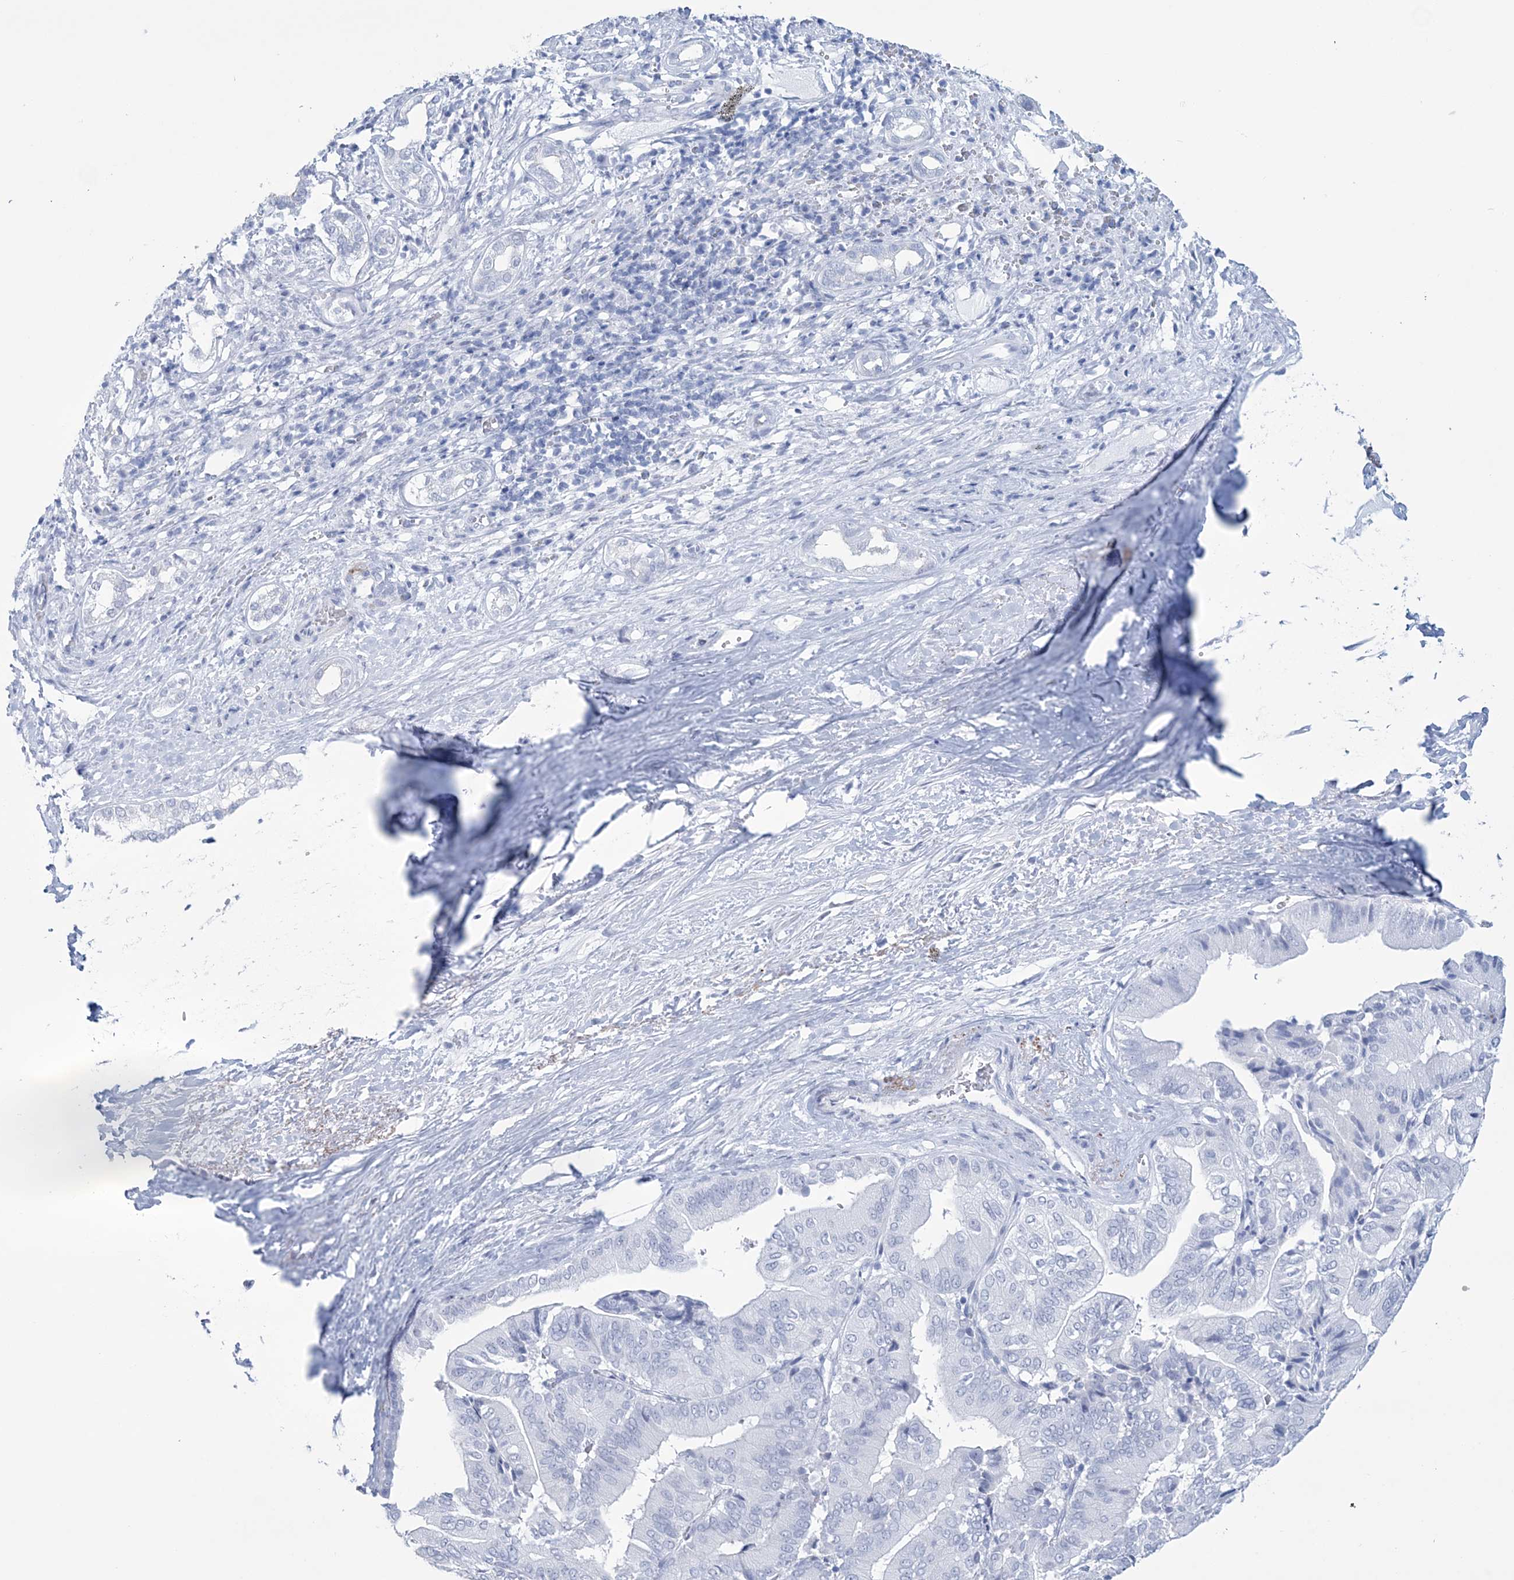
{"staining": {"intensity": "negative", "quantity": "none", "location": "none"}, "tissue": "liver cancer", "cell_type": "Tumor cells", "image_type": "cancer", "snomed": [{"axis": "morphology", "description": "Cholangiocarcinoma"}, {"axis": "topography", "description": "Liver"}], "caption": "Image shows no significant protein expression in tumor cells of liver cancer (cholangiocarcinoma). (DAB IHC visualized using brightfield microscopy, high magnification).", "gene": "DPCD", "patient": {"sex": "female", "age": 75}}